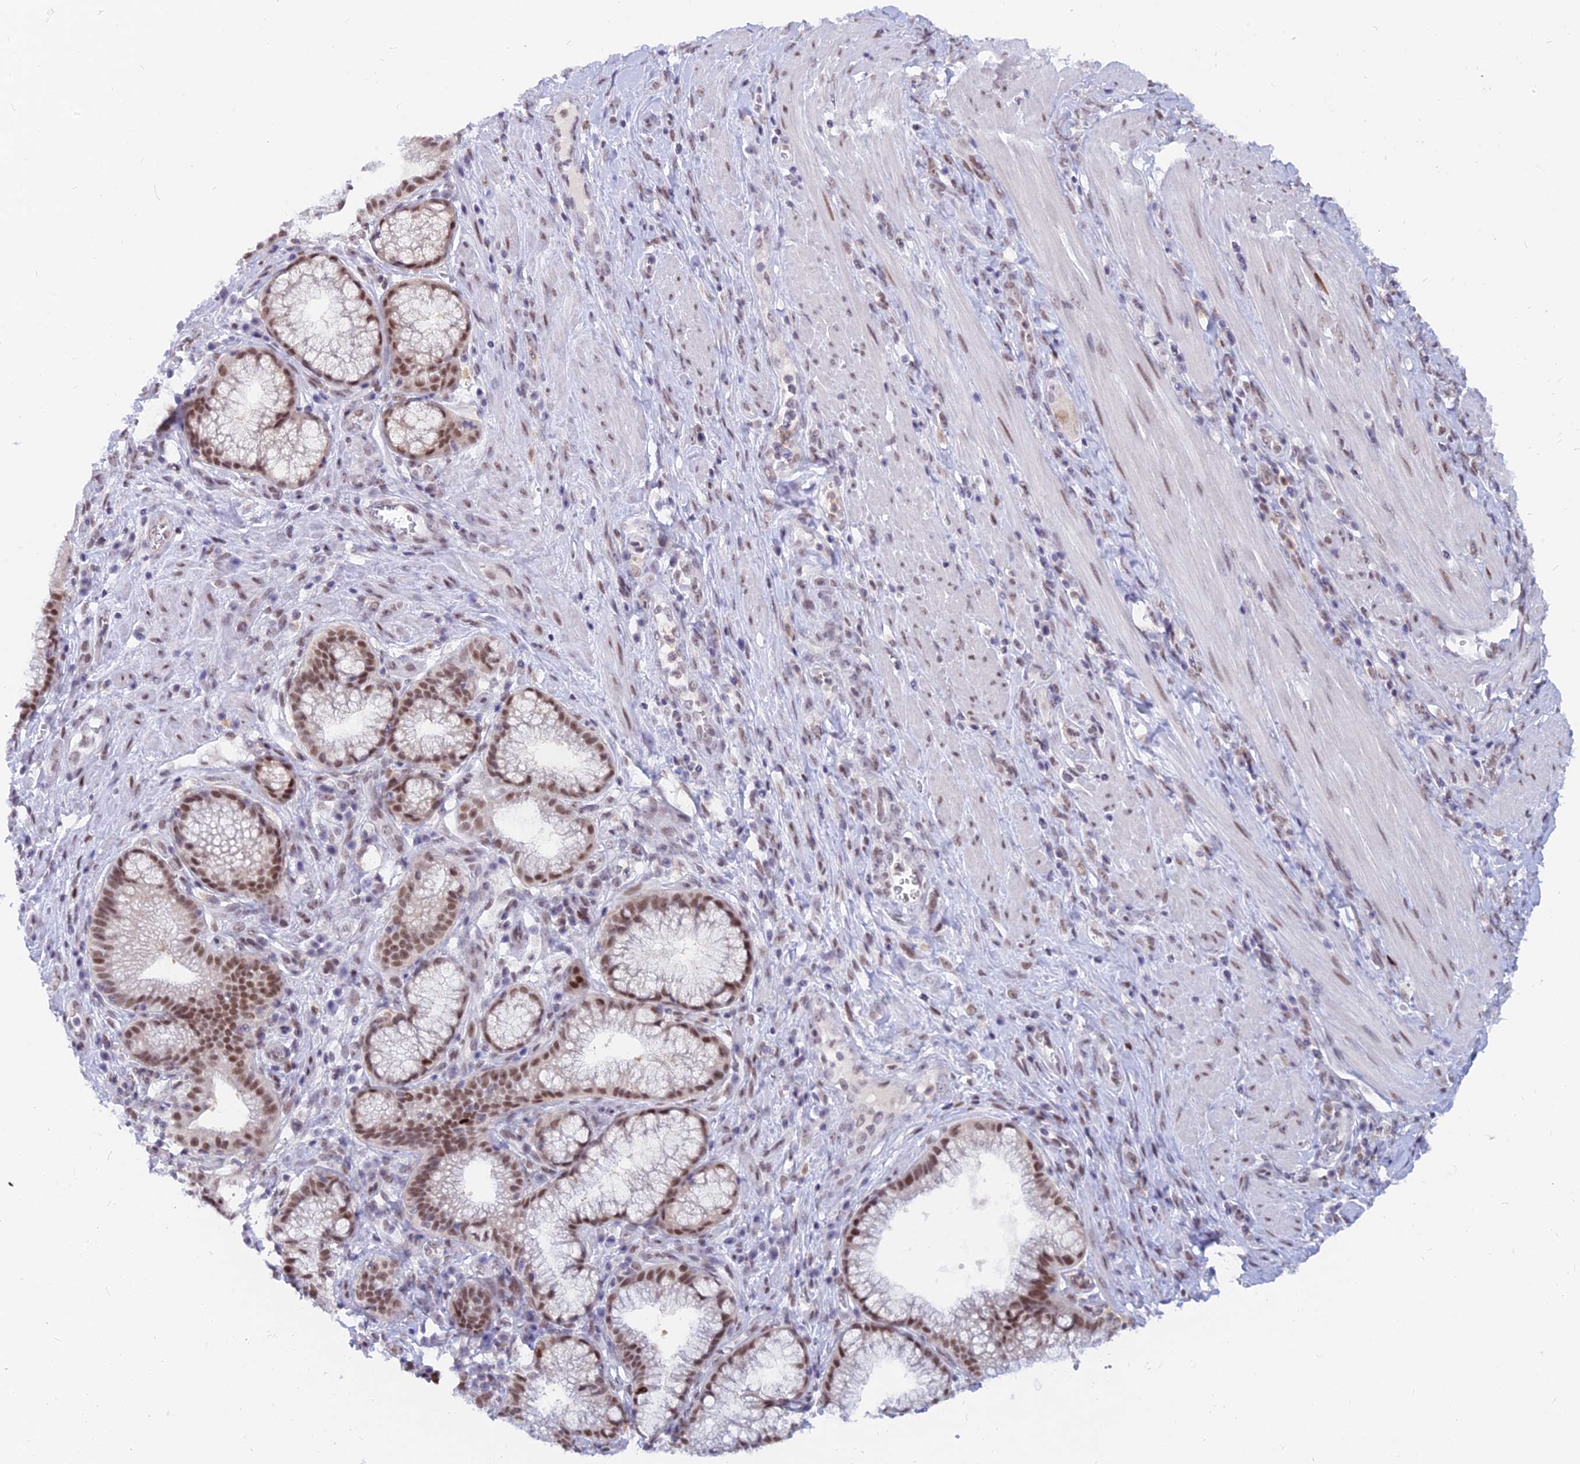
{"staining": {"intensity": "moderate", "quantity": ">75%", "location": "nuclear"}, "tissue": "pancreatic cancer", "cell_type": "Tumor cells", "image_type": "cancer", "snomed": [{"axis": "morphology", "description": "Adenocarcinoma, NOS"}, {"axis": "topography", "description": "Pancreas"}], "caption": "An image of human adenocarcinoma (pancreatic) stained for a protein demonstrates moderate nuclear brown staining in tumor cells. The protein of interest is shown in brown color, while the nuclei are stained blue.", "gene": "DPY30", "patient": {"sex": "male", "age": 72}}